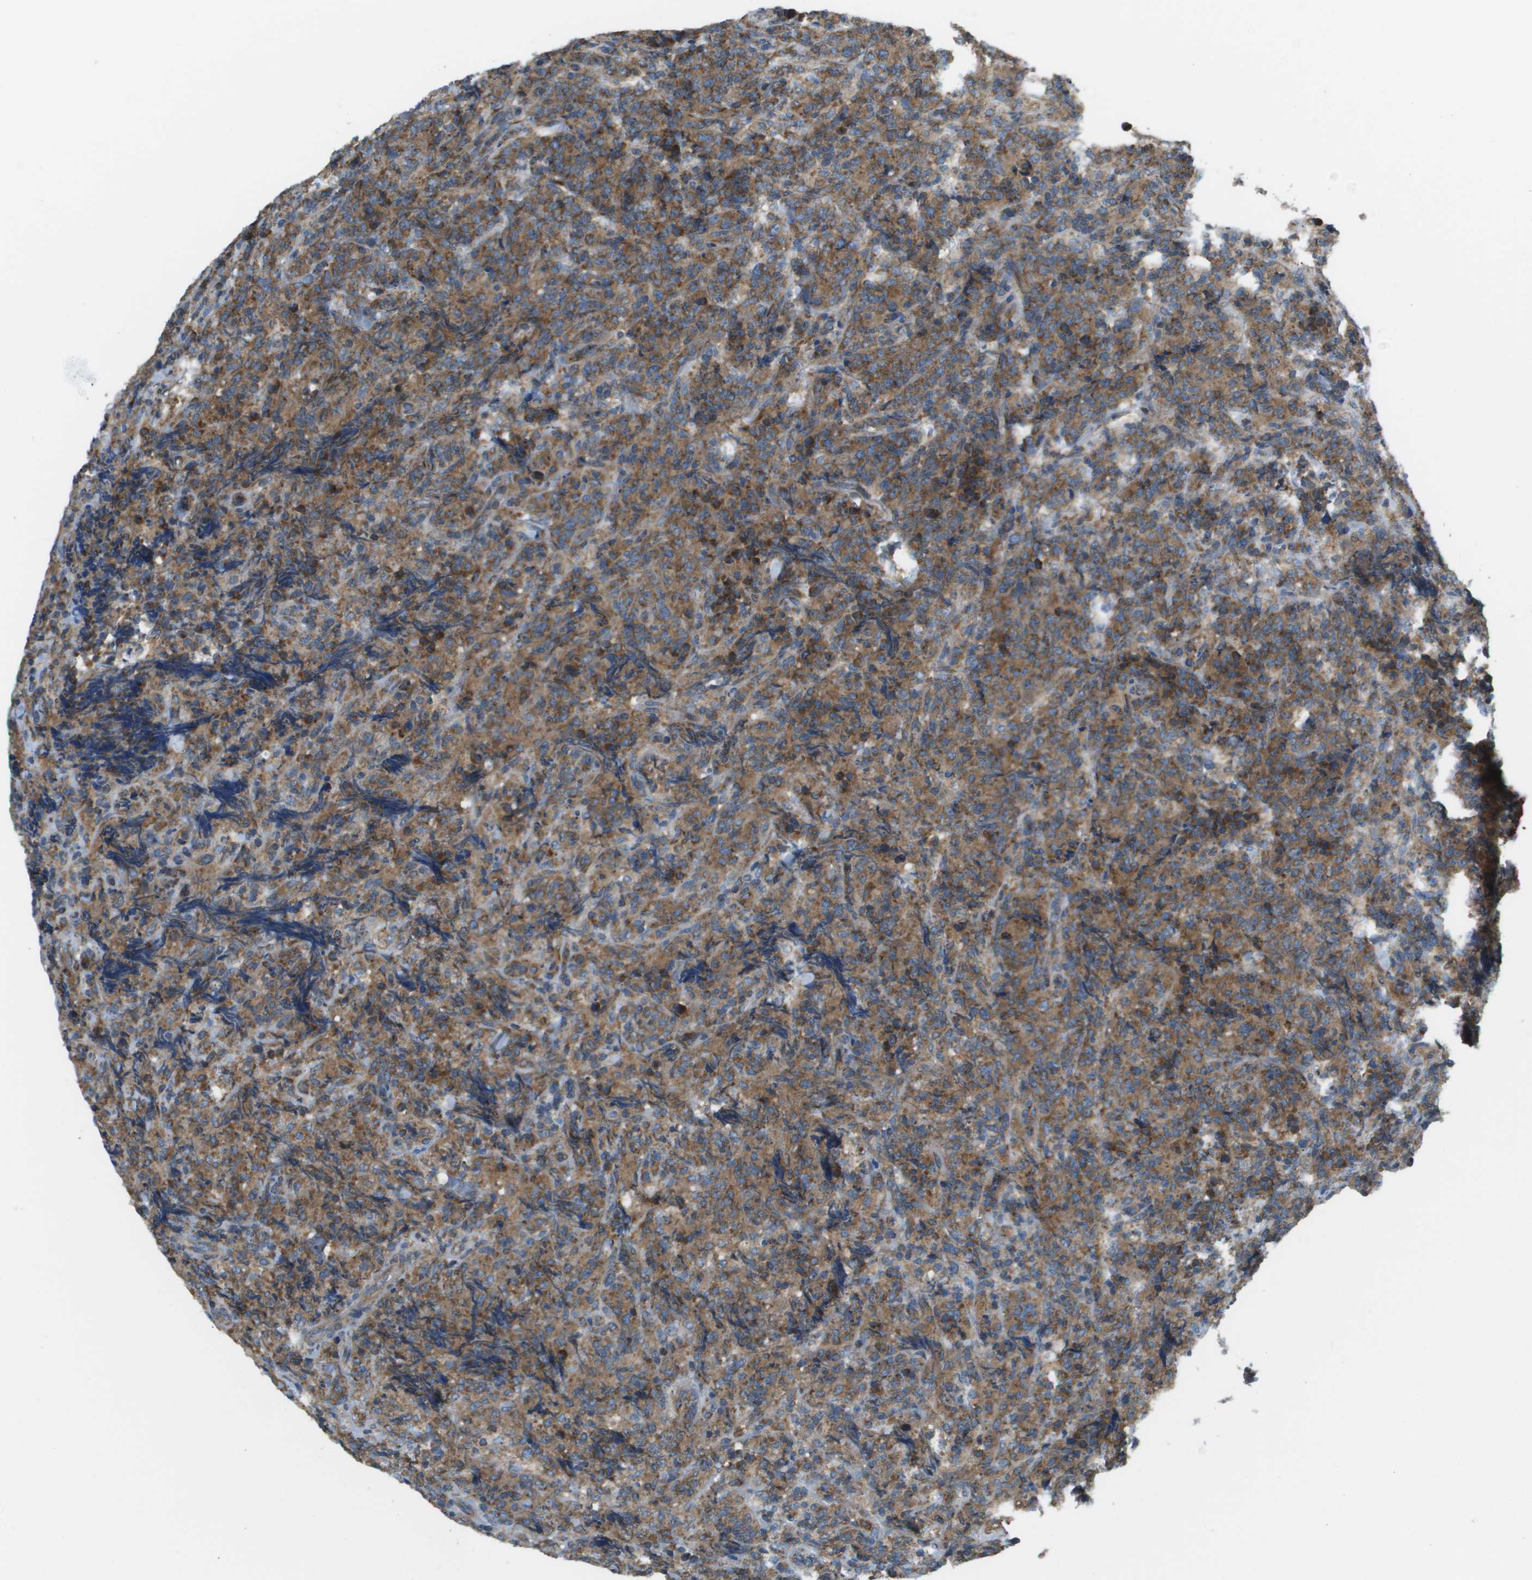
{"staining": {"intensity": "moderate", "quantity": ">75%", "location": "cytoplasmic/membranous"}, "tissue": "lymphoma", "cell_type": "Tumor cells", "image_type": "cancer", "snomed": [{"axis": "morphology", "description": "Malignant lymphoma, non-Hodgkin's type, High grade"}, {"axis": "topography", "description": "Tonsil"}], "caption": "A photomicrograph showing moderate cytoplasmic/membranous positivity in about >75% of tumor cells in lymphoma, as visualized by brown immunohistochemical staining.", "gene": "TAOK3", "patient": {"sex": "female", "age": 36}}